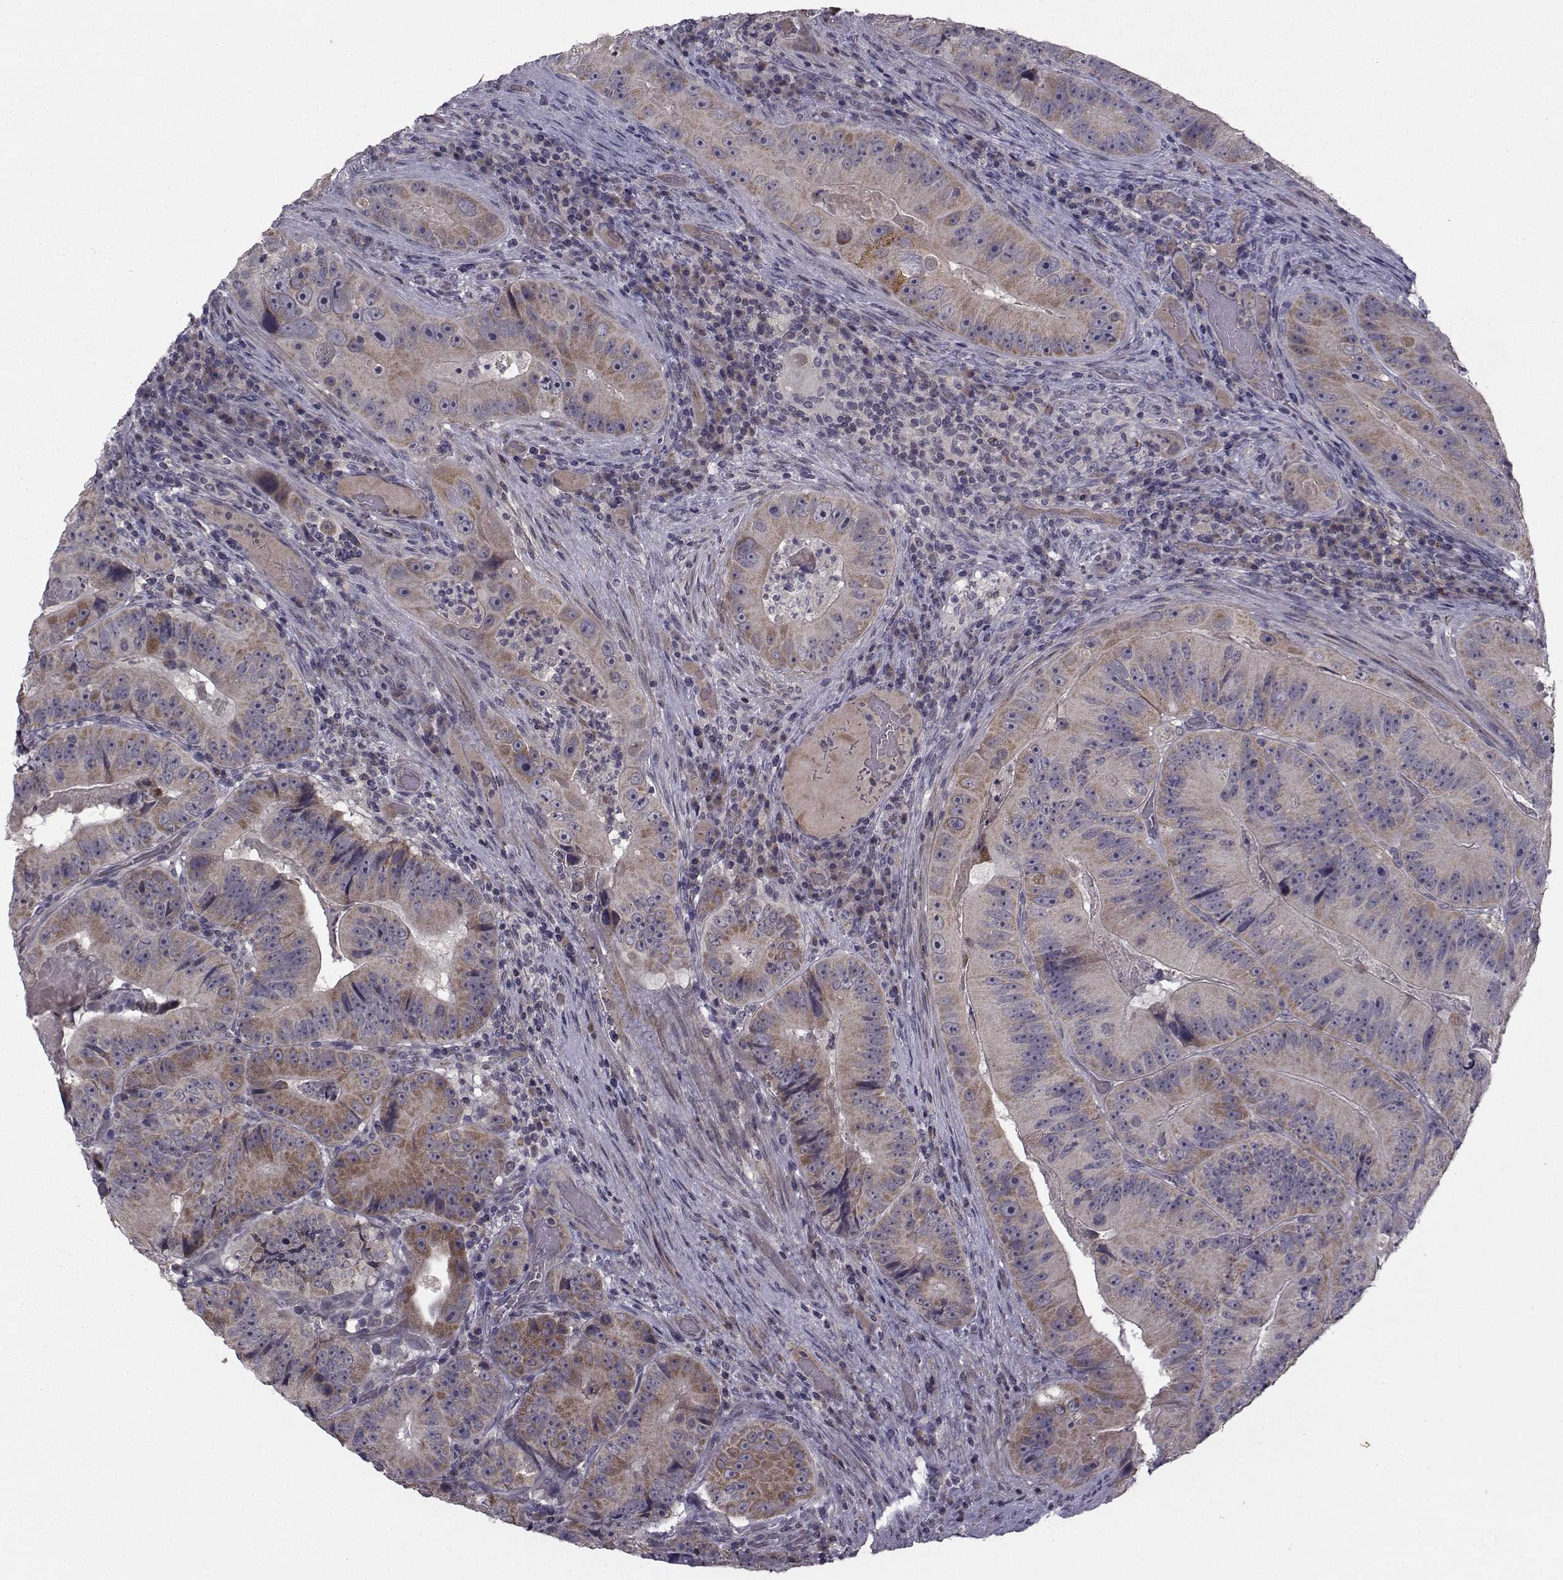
{"staining": {"intensity": "moderate", "quantity": "25%-75%", "location": "cytoplasmic/membranous"}, "tissue": "colorectal cancer", "cell_type": "Tumor cells", "image_type": "cancer", "snomed": [{"axis": "morphology", "description": "Adenocarcinoma, NOS"}, {"axis": "topography", "description": "Colon"}], "caption": "Approximately 25%-75% of tumor cells in colorectal cancer (adenocarcinoma) reveal moderate cytoplasmic/membranous protein positivity as visualized by brown immunohistochemical staining.", "gene": "FDXR", "patient": {"sex": "female", "age": 86}}